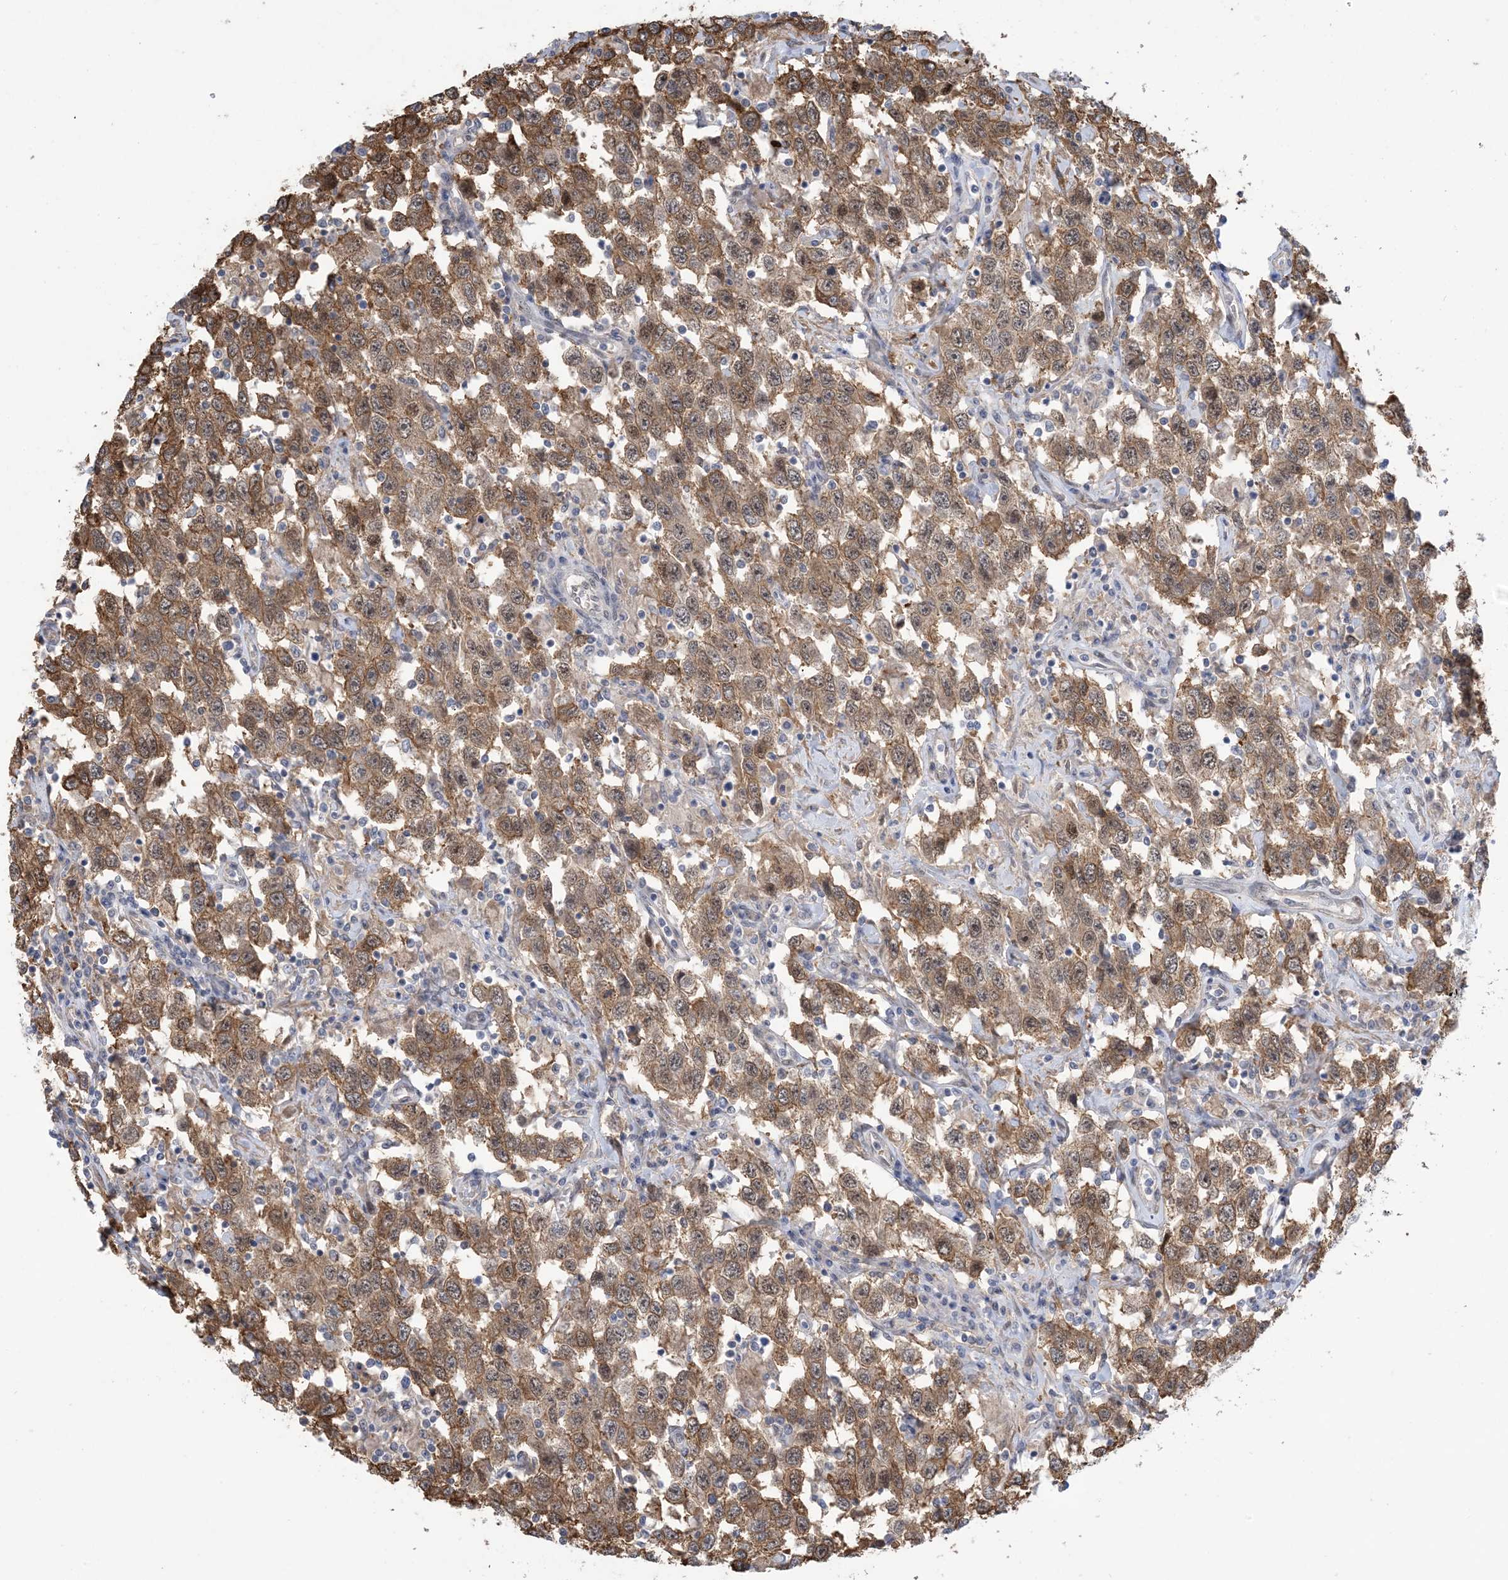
{"staining": {"intensity": "moderate", "quantity": ">75%", "location": "cytoplasmic/membranous"}, "tissue": "testis cancer", "cell_type": "Tumor cells", "image_type": "cancer", "snomed": [{"axis": "morphology", "description": "Seminoma, NOS"}, {"axis": "topography", "description": "Testis"}], "caption": "This image shows immunohistochemistry staining of testis seminoma, with medium moderate cytoplasmic/membranous positivity in about >75% of tumor cells.", "gene": "ZNF8", "patient": {"sex": "male", "age": 41}}